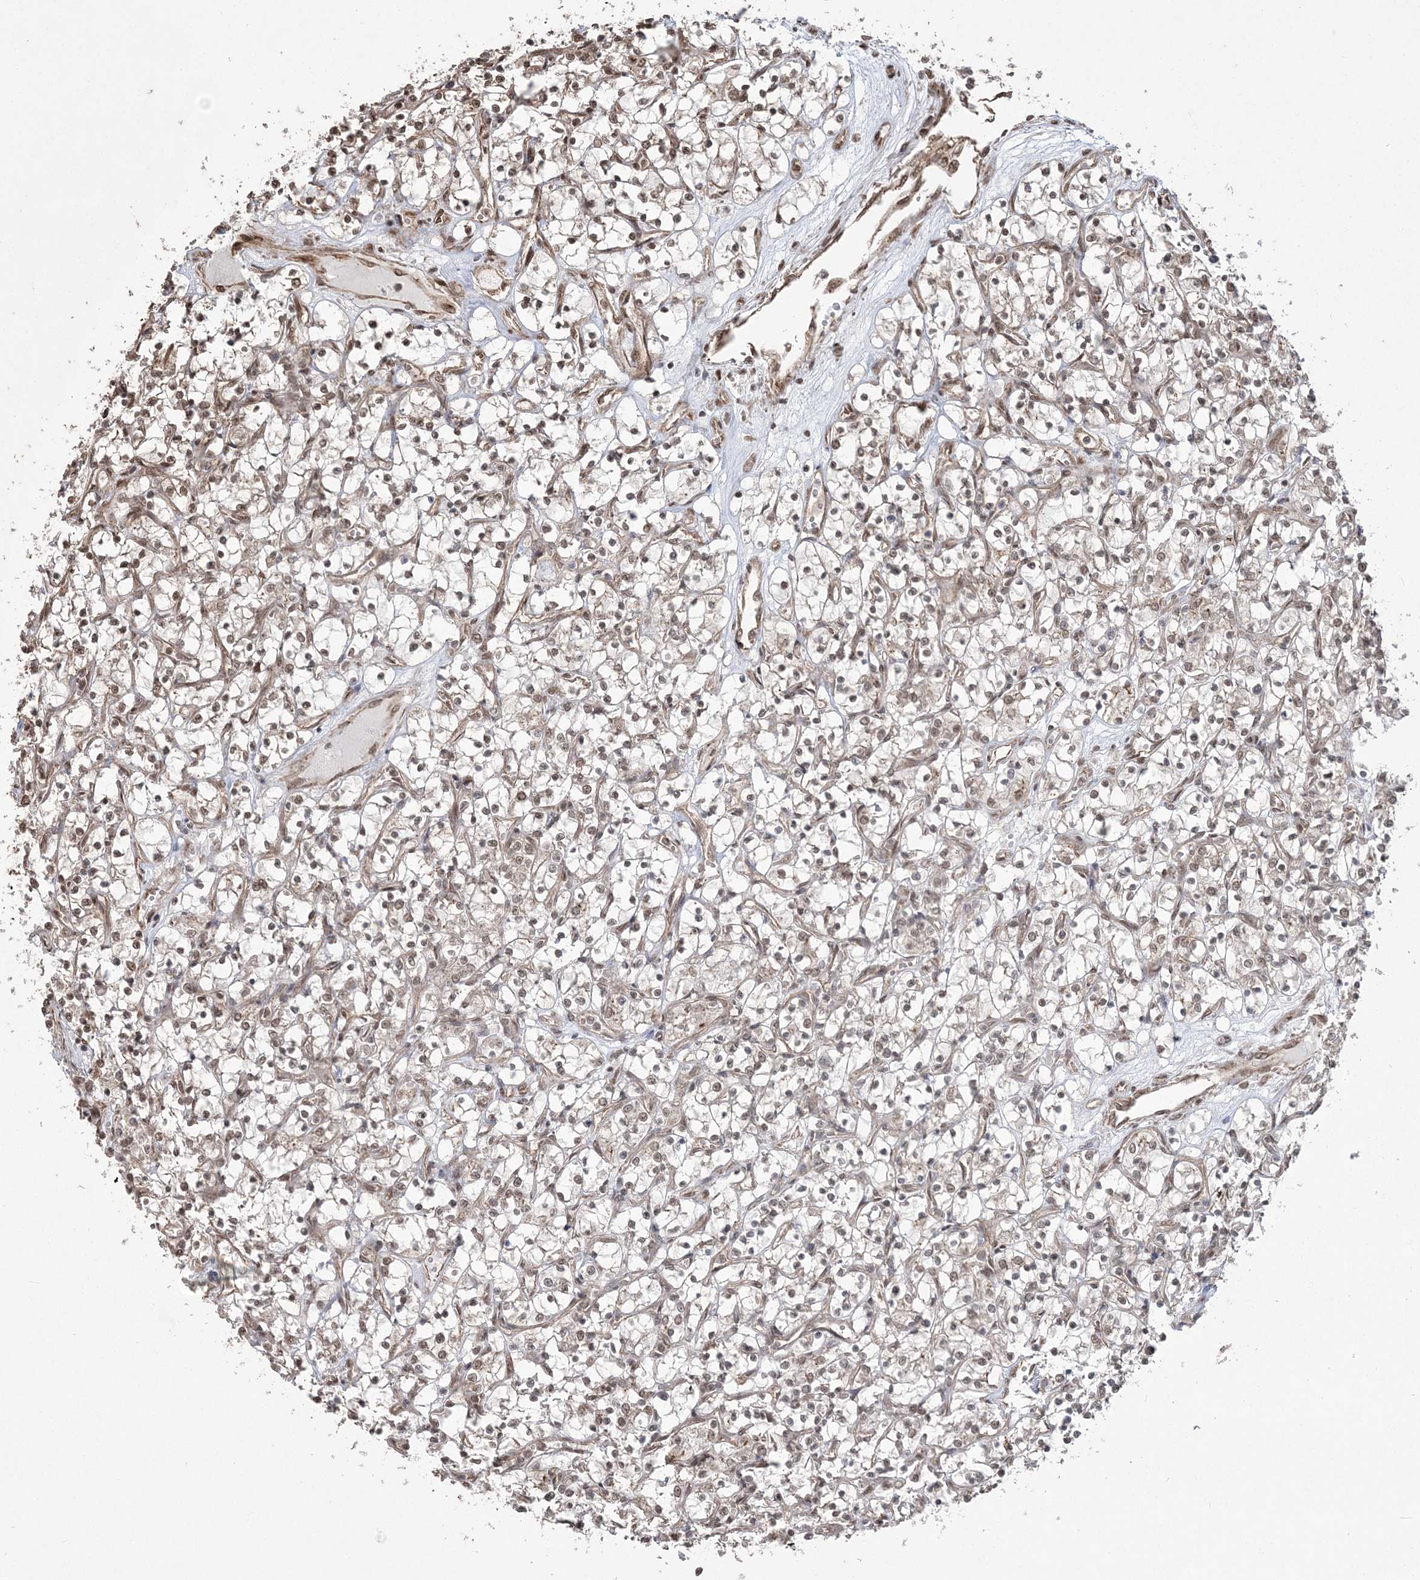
{"staining": {"intensity": "weak", "quantity": "25%-75%", "location": "nuclear"}, "tissue": "renal cancer", "cell_type": "Tumor cells", "image_type": "cancer", "snomed": [{"axis": "morphology", "description": "Adenocarcinoma, NOS"}, {"axis": "topography", "description": "Kidney"}], "caption": "A brown stain highlights weak nuclear positivity of a protein in human renal adenocarcinoma tumor cells. (DAB (3,3'-diaminobenzidine) IHC with brightfield microscopy, high magnification).", "gene": "ZNF839", "patient": {"sex": "female", "age": 69}}